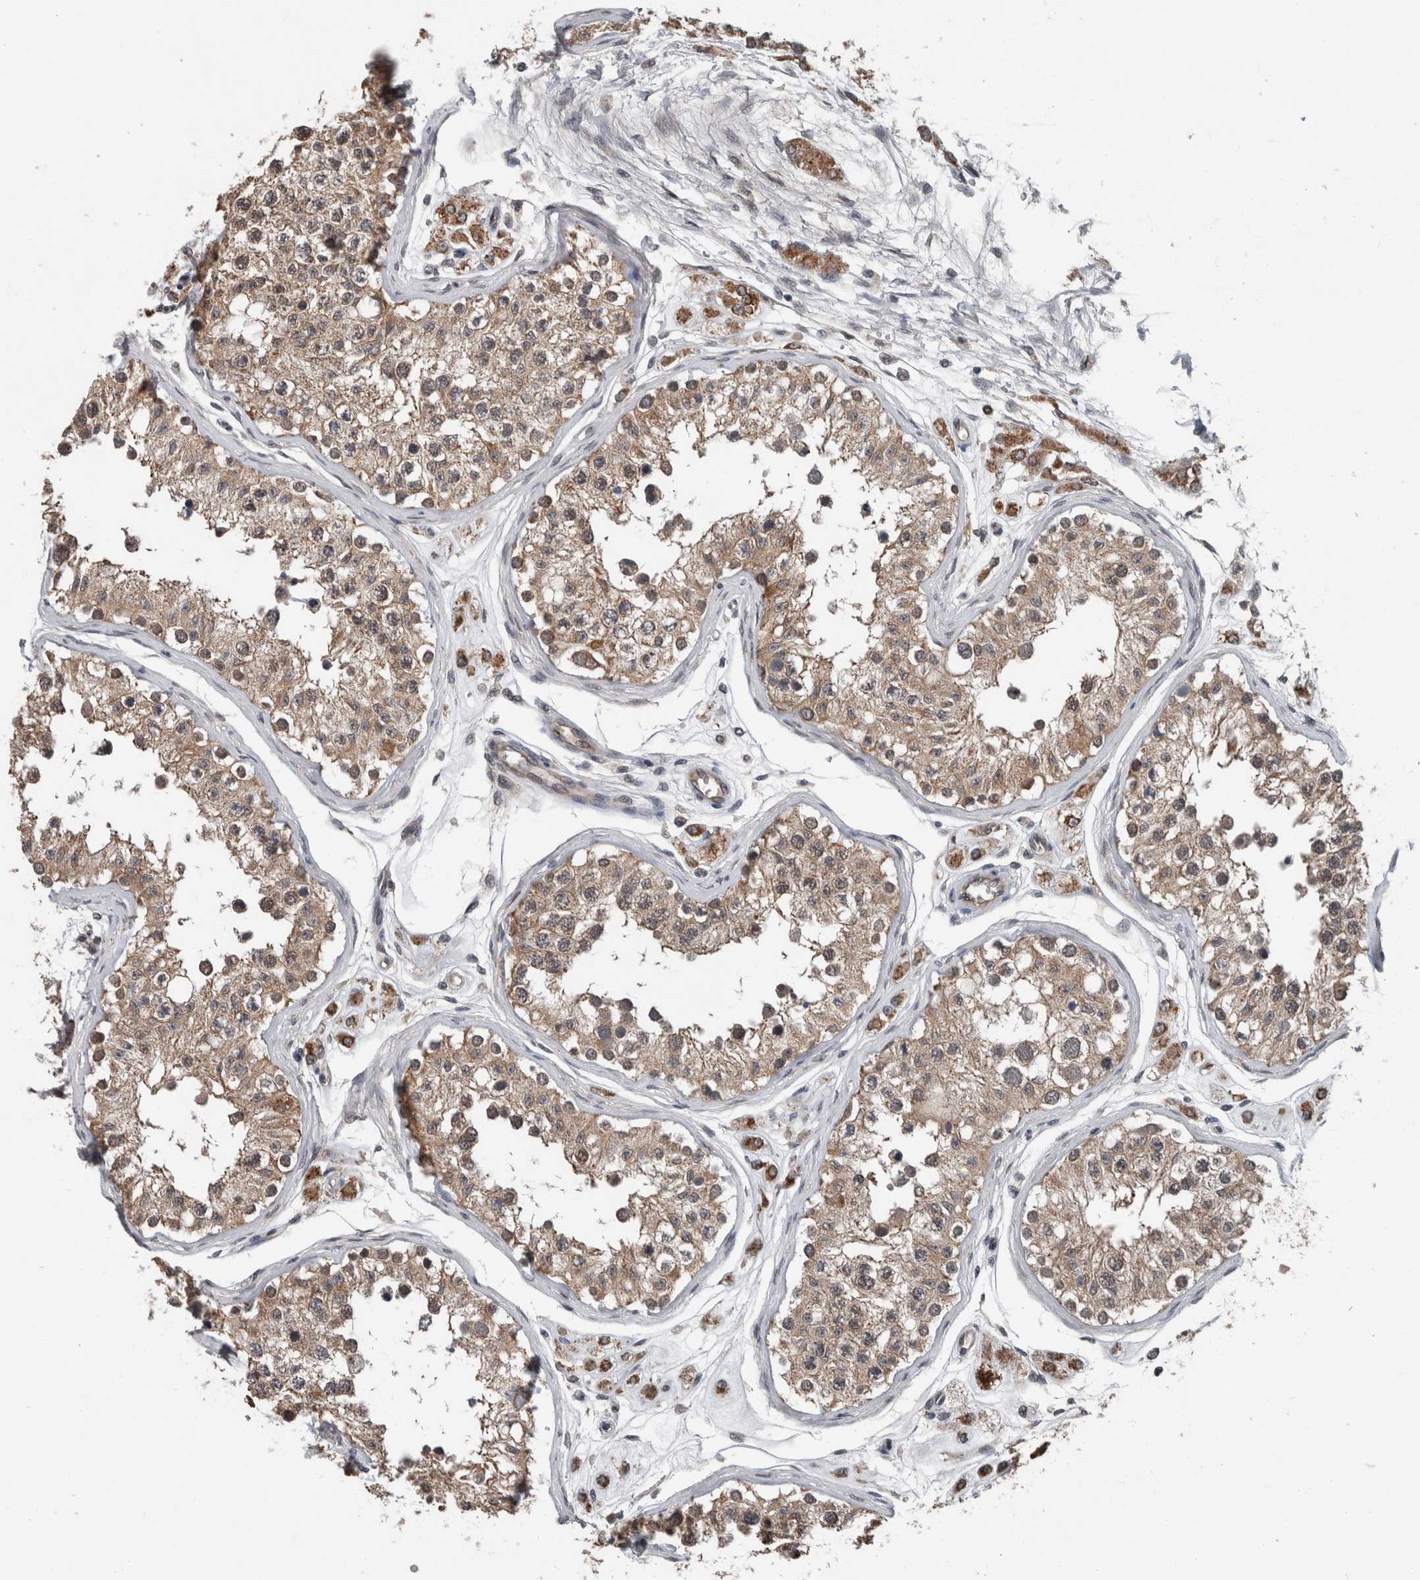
{"staining": {"intensity": "moderate", "quantity": ">75%", "location": "cytoplasmic/membranous"}, "tissue": "testis", "cell_type": "Cells in seminiferous ducts", "image_type": "normal", "snomed": [{"axis": "morphology", "description": "Normal tissue, NOS"}, {"axis": "morphology", "description": "Adenocarcinoma, metastatic, NOS"}, {"axis": "topography", "description": "Testis"}], "caption": "Protein staining of normal testis displays moderate cytoplasmic/membranous staining in about >75% of cells in seminiferous ducts.", "gene": "ENY2", "patient": {"sex": "male", "age": 26}}